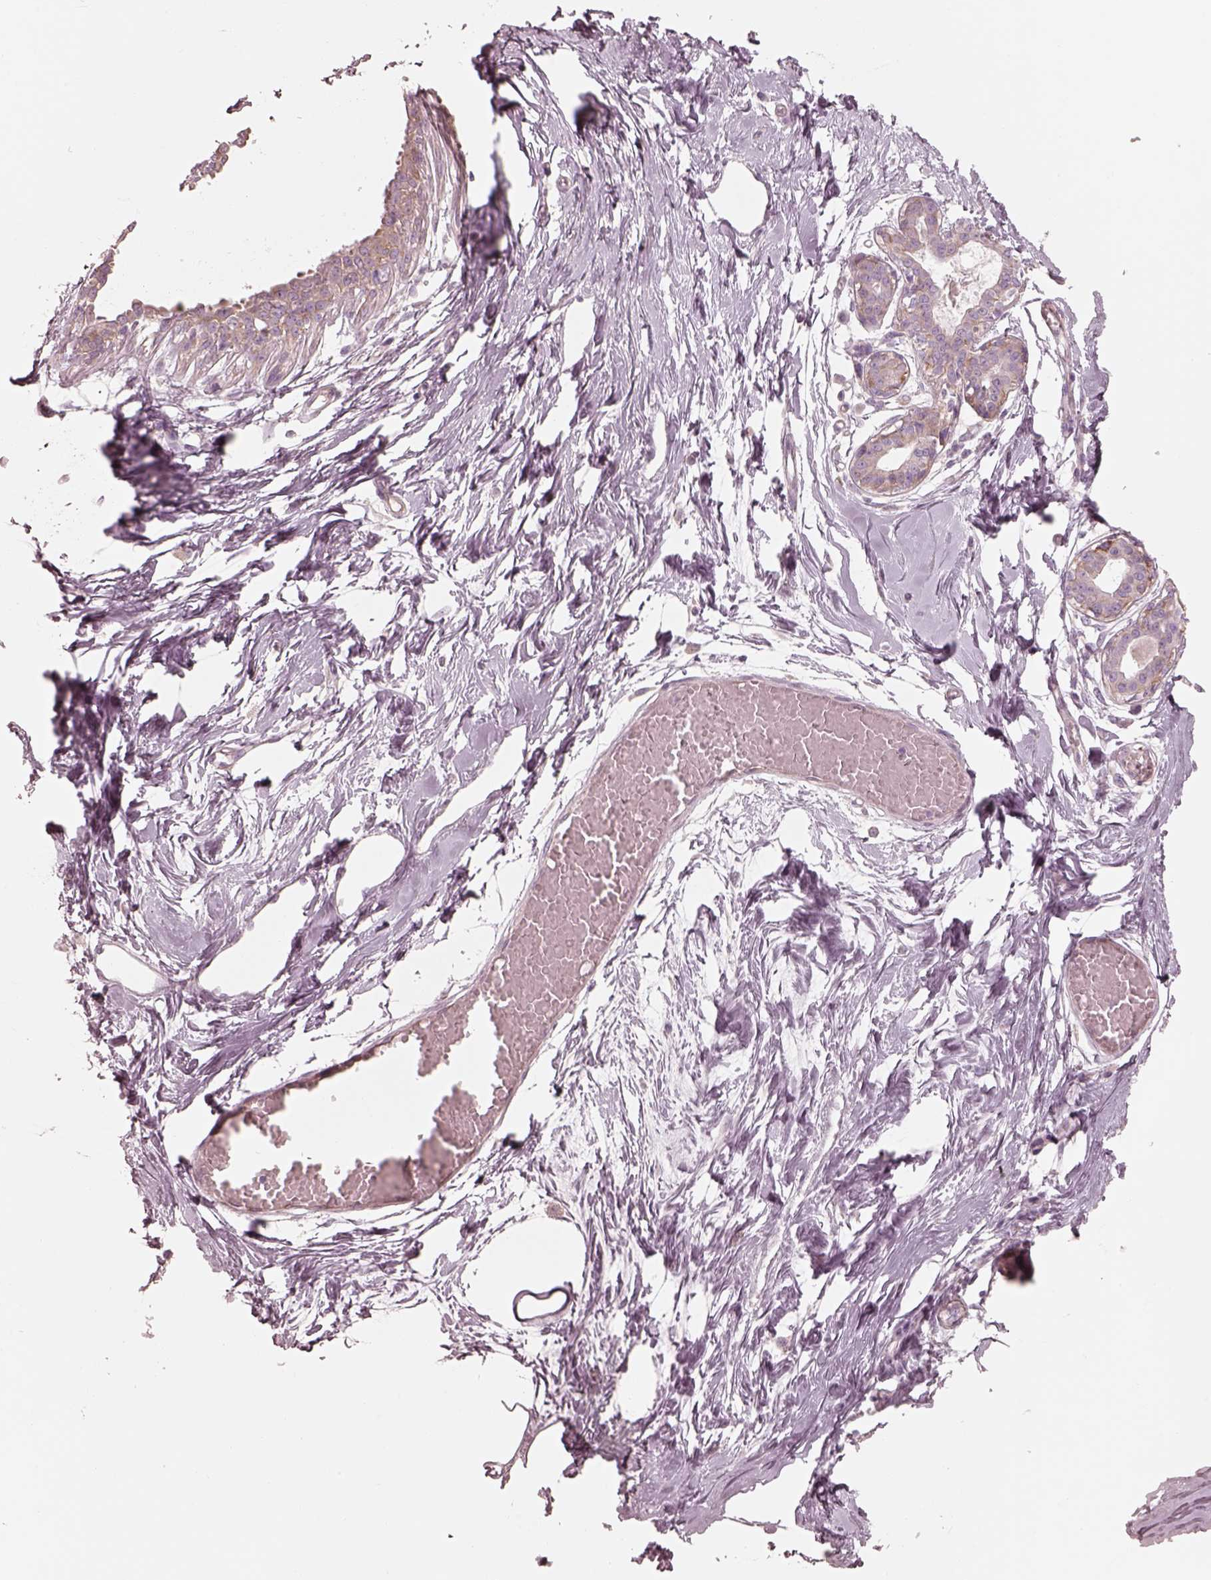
{"staining": {"intensity": "negative", "quantity": "none", "location": "none"}, "tissue": "breast", "cell_type": "Adipocytes", "image_type": "normal", "snomed": [{"axis": "morphology", "description": "Normal tissue, NOS"}, {"axis": "topography", "description": "Breast"}], "caption": "This image is of normal breast stained with immunohistochemistry (IHC) to label a protein in brown with the nuclei are counter-stained blue. There is no positivity in adipocytes. (Stains: DAB IHC with hematoxylin counter stain, Microscopy: brightfield microscopy at high magnification).", "gene": "RAB3C", "patient": {"sex": "female", "age": 45}}